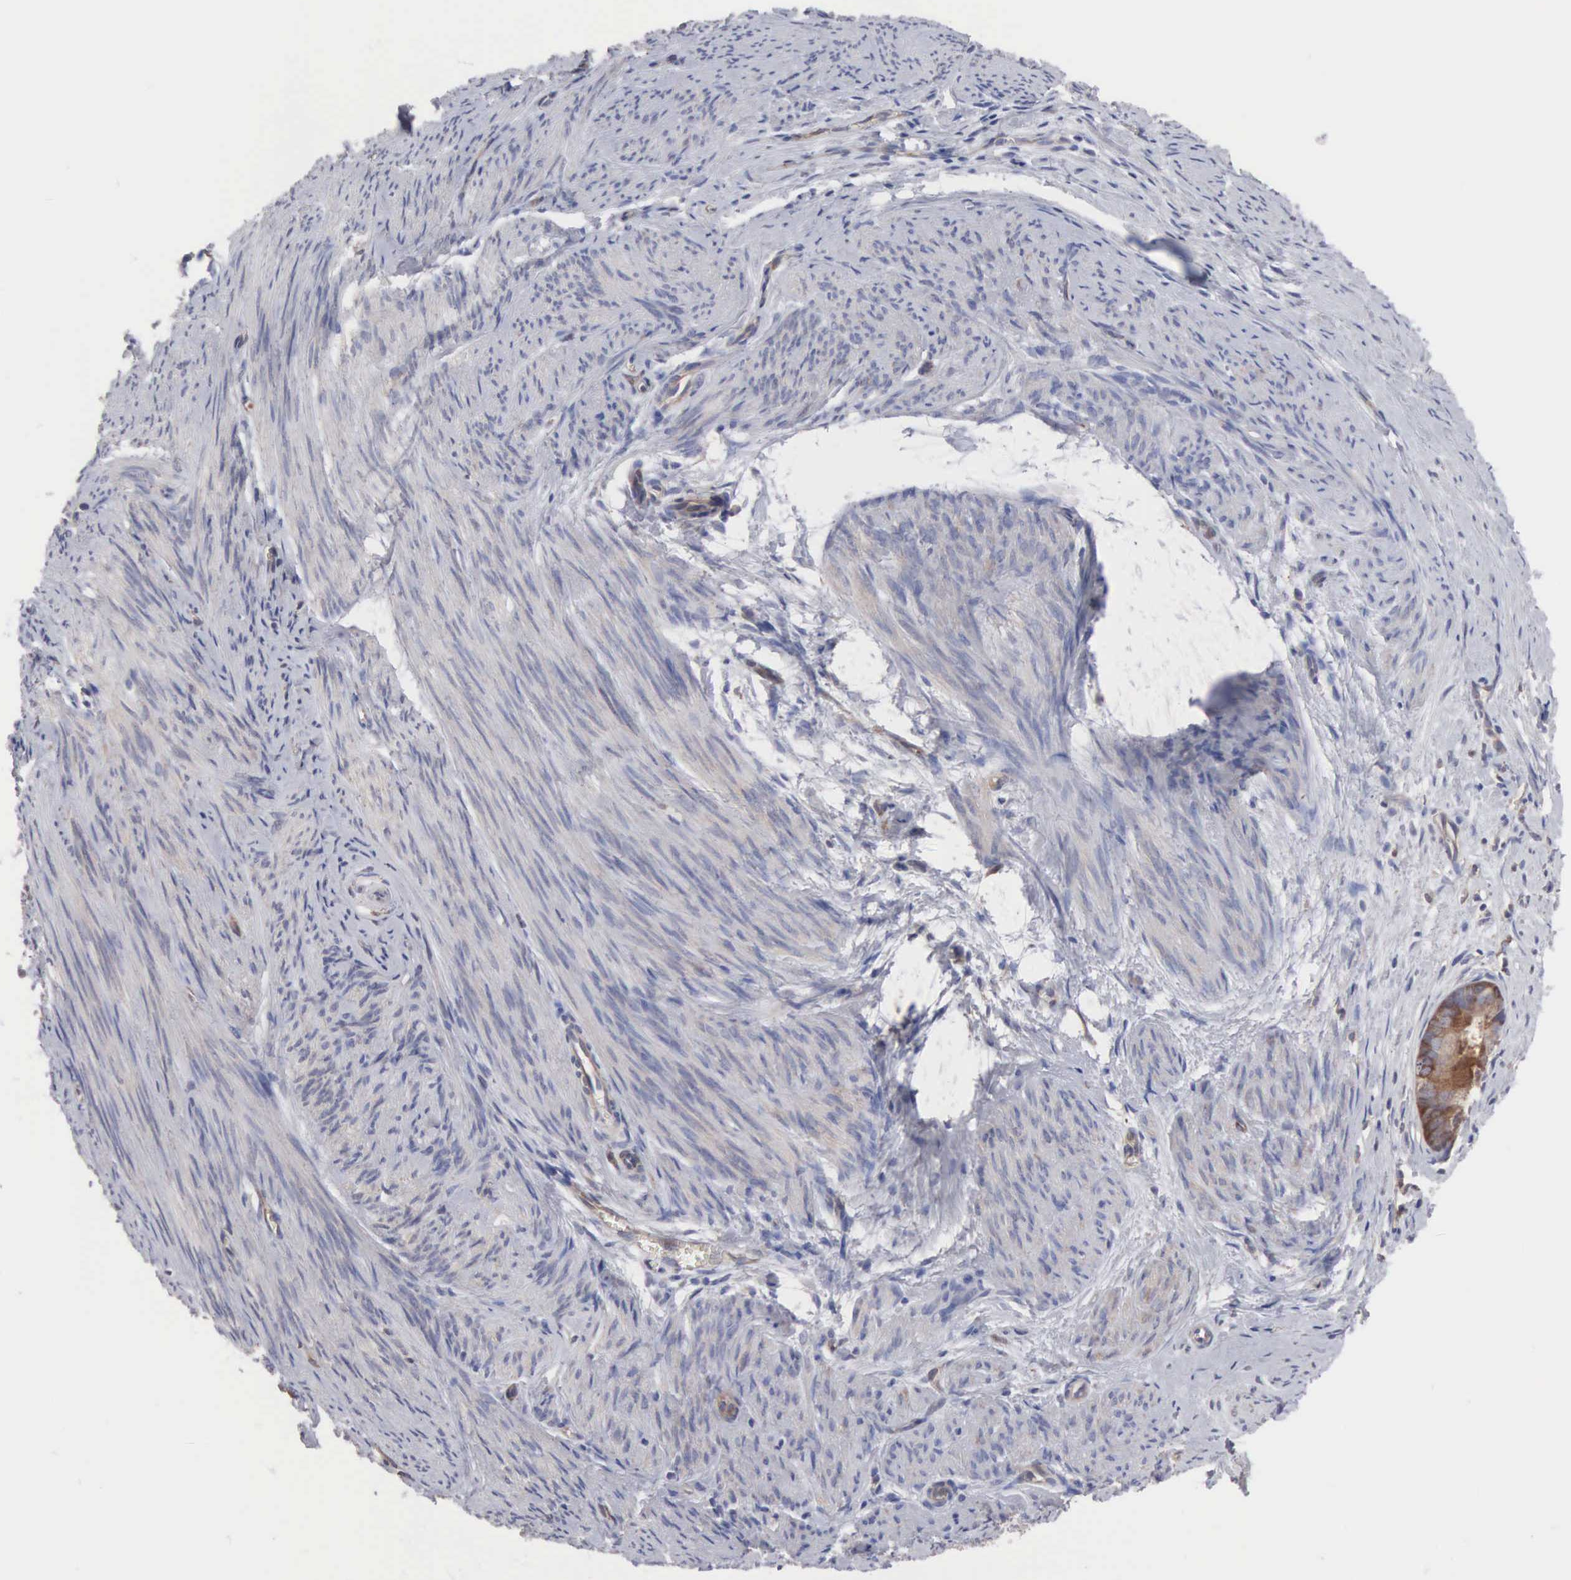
{"staining": {"intensity": "moderate", "quantity": "25%-75%", "location": "cytoplasmic/membranous"}, "tissue": "endometrial cancer", "cell_type": "Tumor cells", "image_type": "cancer", "snomed": [{"axis": "morphology", "description": "Adenocarcinoma, NOS"}, {"axis": "topography", "description": "Endometrium"}], "caption": "The photomicrograph shows immunohistochemical staining of endometrial cancer (adenocarcinoma). There is moderate cytoplasmic/membranous positivity is seen in approximately 25%-75% of tumor cells.", "gene": "MTHFD1", "patient": {"sex": "female", "age": 76}}